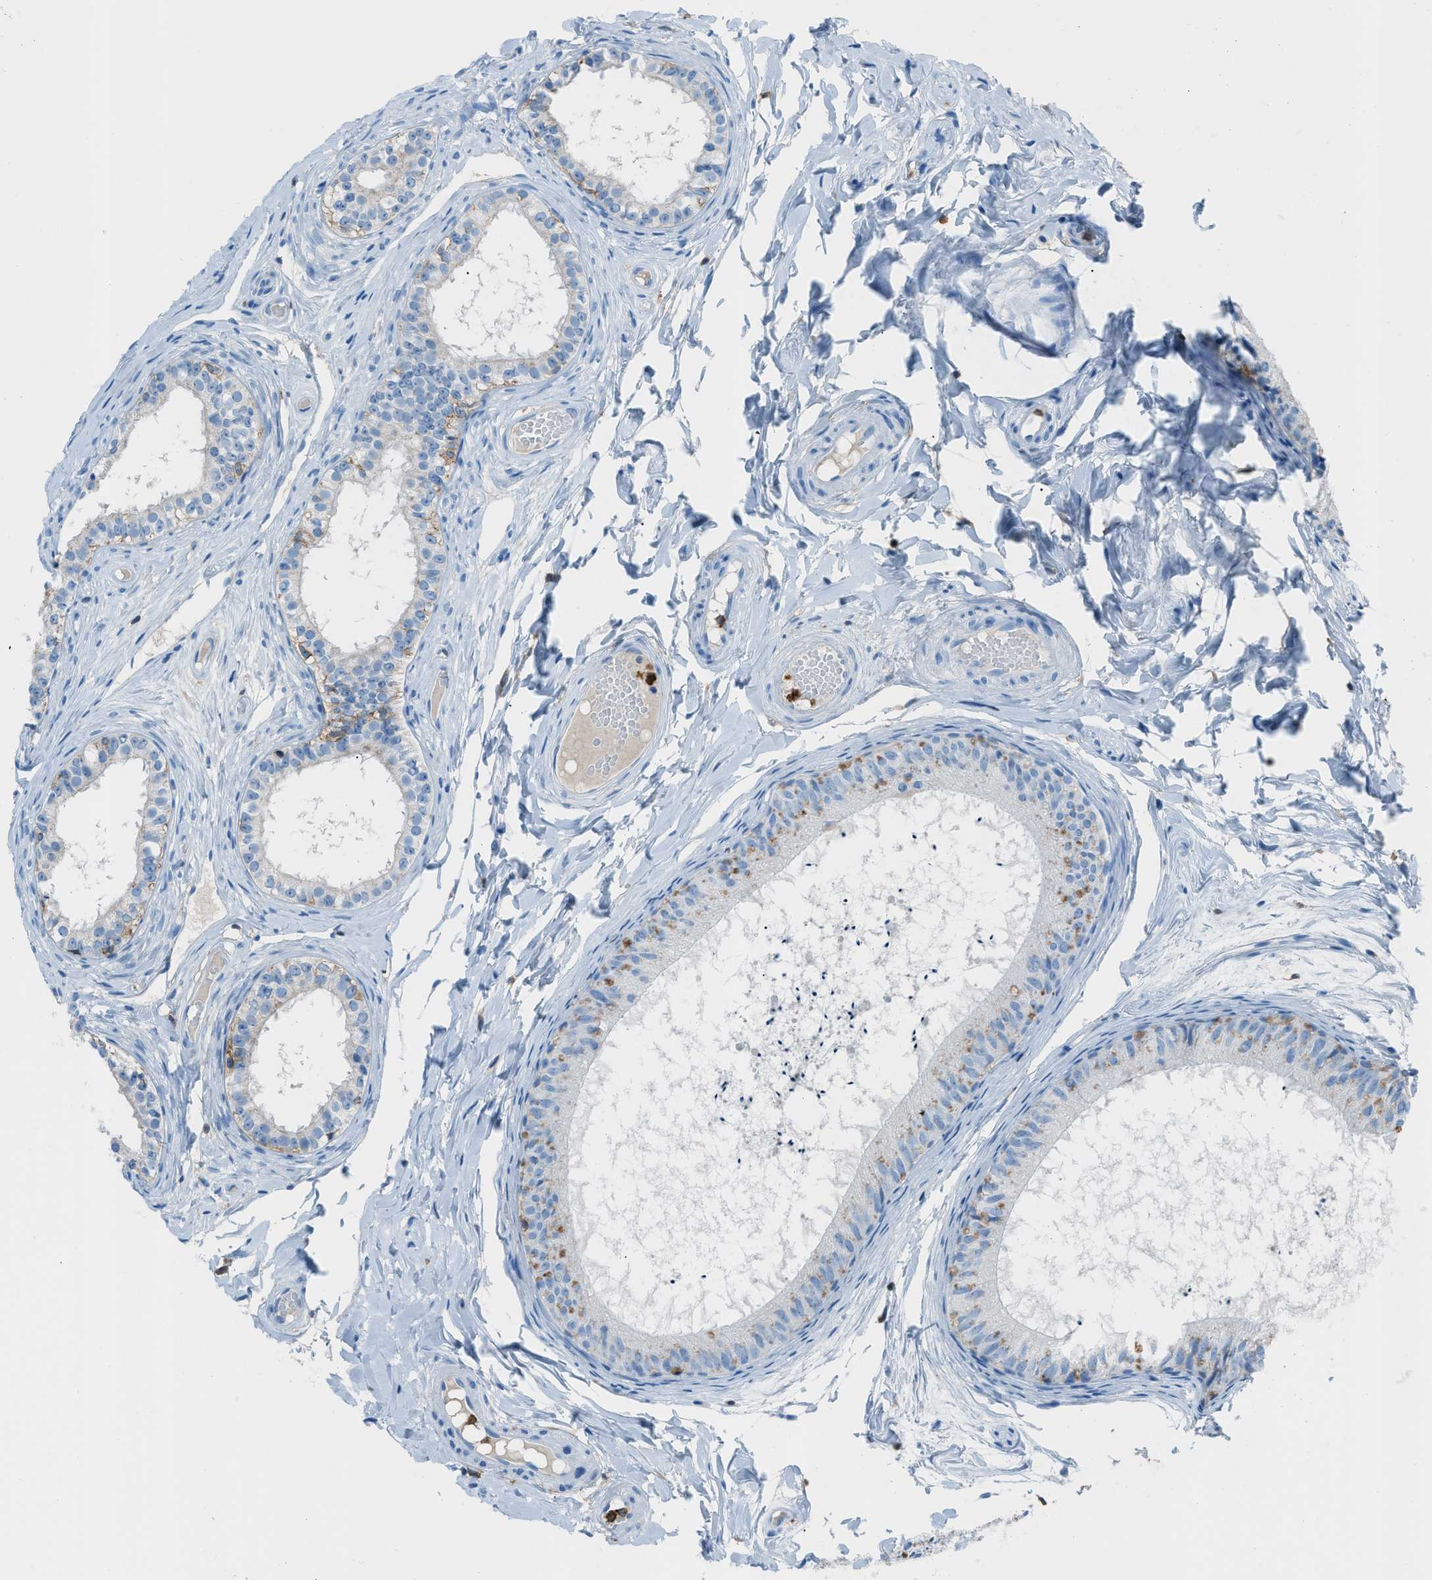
{"staining": {"intensity": "moderate", "quantity": "<25%", "location": "cytoplasmic/membranous"}, "tissue": "epididymis", "cell_type": "Glandular cells", "image_type": "normal", "snomed": [{"axis": "morphology", "description": "Normal tissue, NOS"}, {"axis": "topography", "description": "Epididymis"}], "caption": "Protein staining by immunohistochemistry shows moderate cytoplasmic/membranous positivity in about <25% of glandular cells in normal epididymis.", "gene": "ITGB2", "patient": {"sex": "male", "age": 46}}